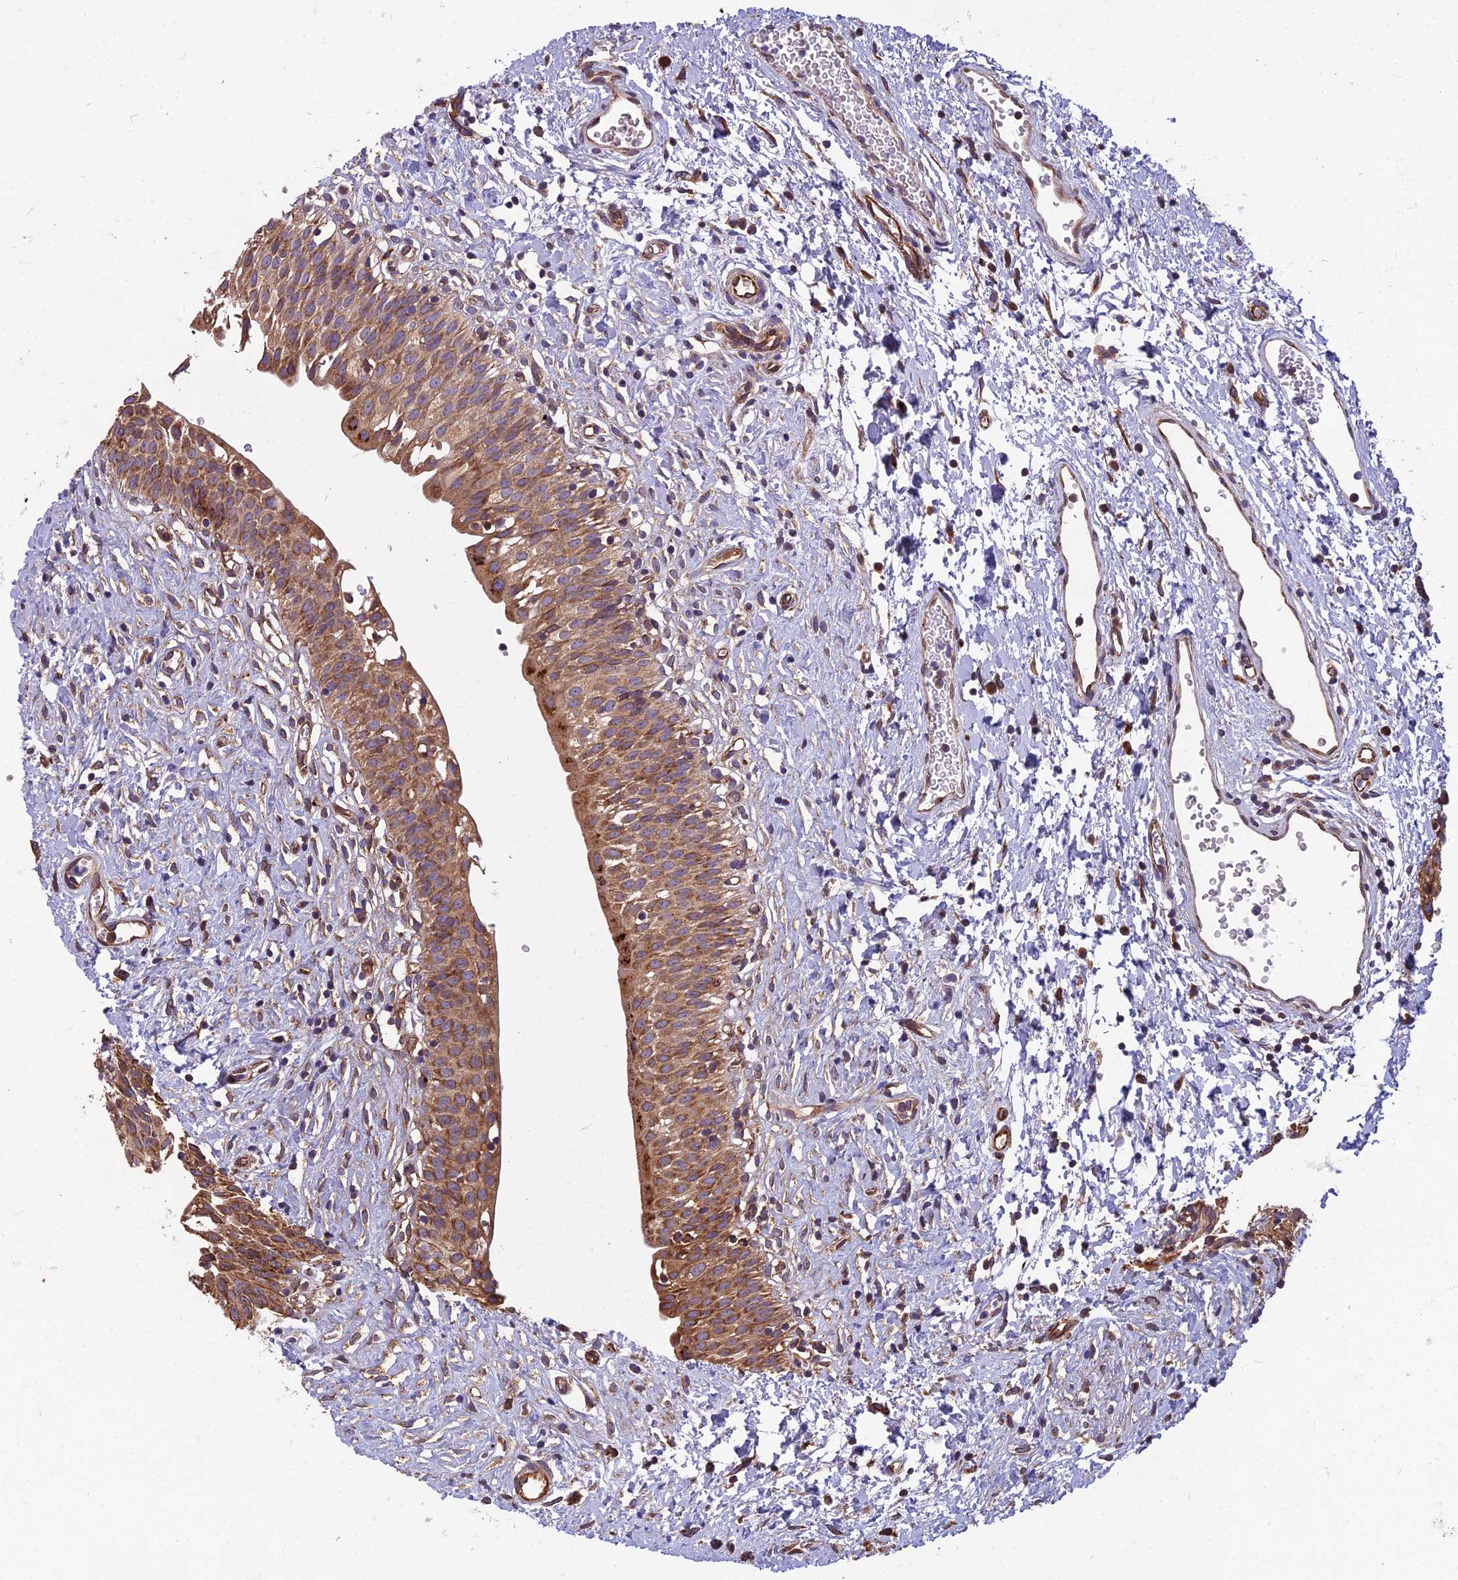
{"staining": {"intensity": "strong", "quantity": ">75%", "location": "cytoplasmic/membranous"}, "tissue": "urinary bladder", "cell_type": "Urothelial cells", "image_type": "normal", "snomed": [{"axis": "morphology", "description": "Normal tissue, NOS"}, {"axis": "topography", "description": "Urinary bladder"}], "caption": "Immunohistochemistry (IHC) (DAB (3,3'-diaminobenzidine)) staining of benign human urinary bladder demonstrates strong cytoplasmic/membranous protein expression in about >75% of urothelial cells.", "gene": "SPDL1", "patient": {"sex": "male", "age": 51}}